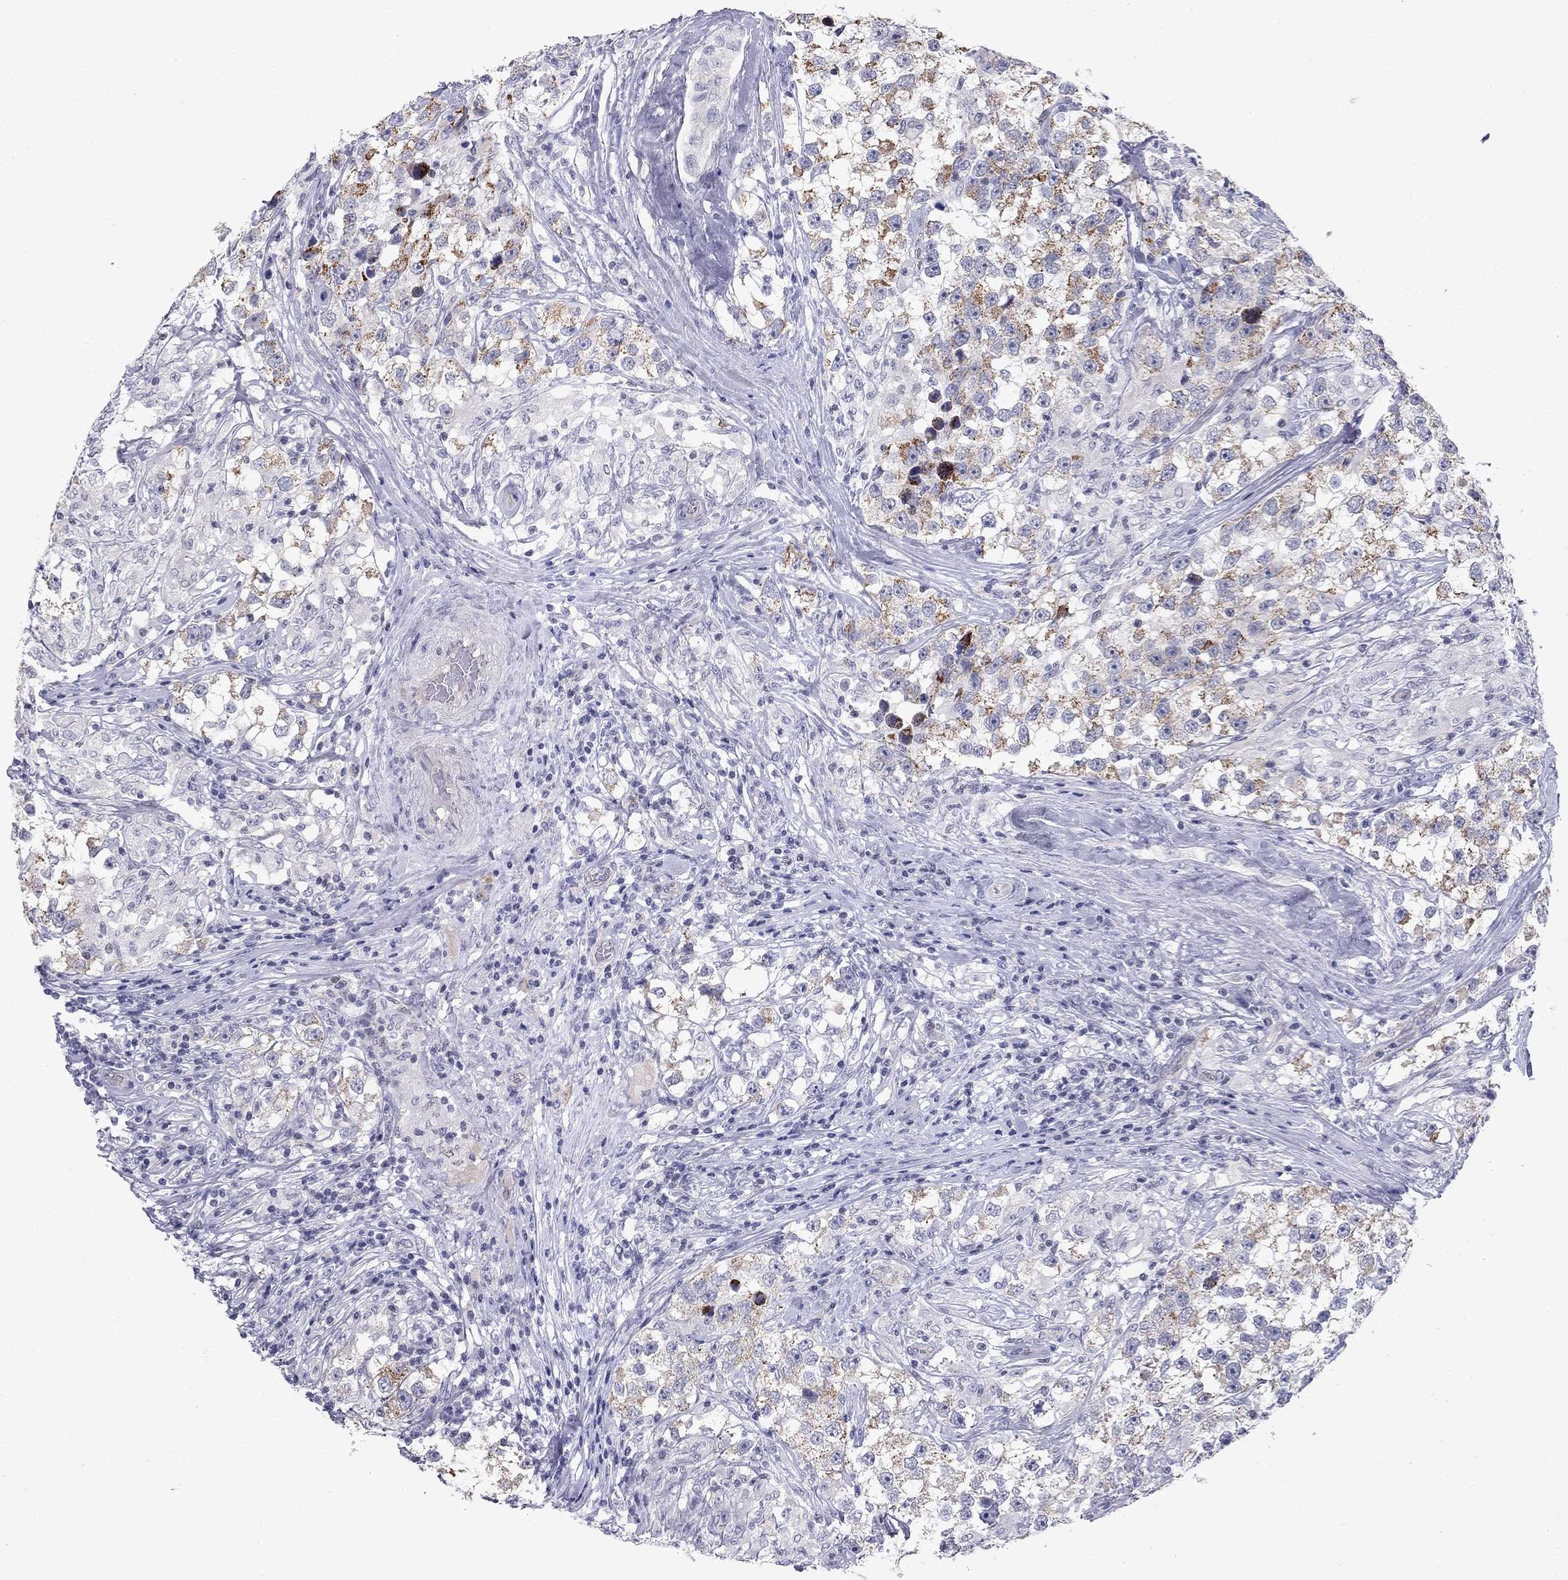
{"staining": {"intensity": "moderate", "quantity": "<25%", "location": "cytoplasmic/membranous"}, "tissue": "testis cancer", "cell_type": "Tumor cells", "image_type": "cancer", "snomed": [{"axis": "morphology", "description": "Seminoma, NOS"}, {"axis": "topography", "description": "Testis"}], "caption": "DAB immunohistochemical staining of seminoma (testis) reveals moderate cytoplasmic/membranous protein expression in approximately <25% of tumor cells. Immunohistochemistry (ihc) stains the protein of interest in brown and the nuclei are stained blue.", "gene": "CLIC6", "patient": {"sex": "male", "age": 46}}